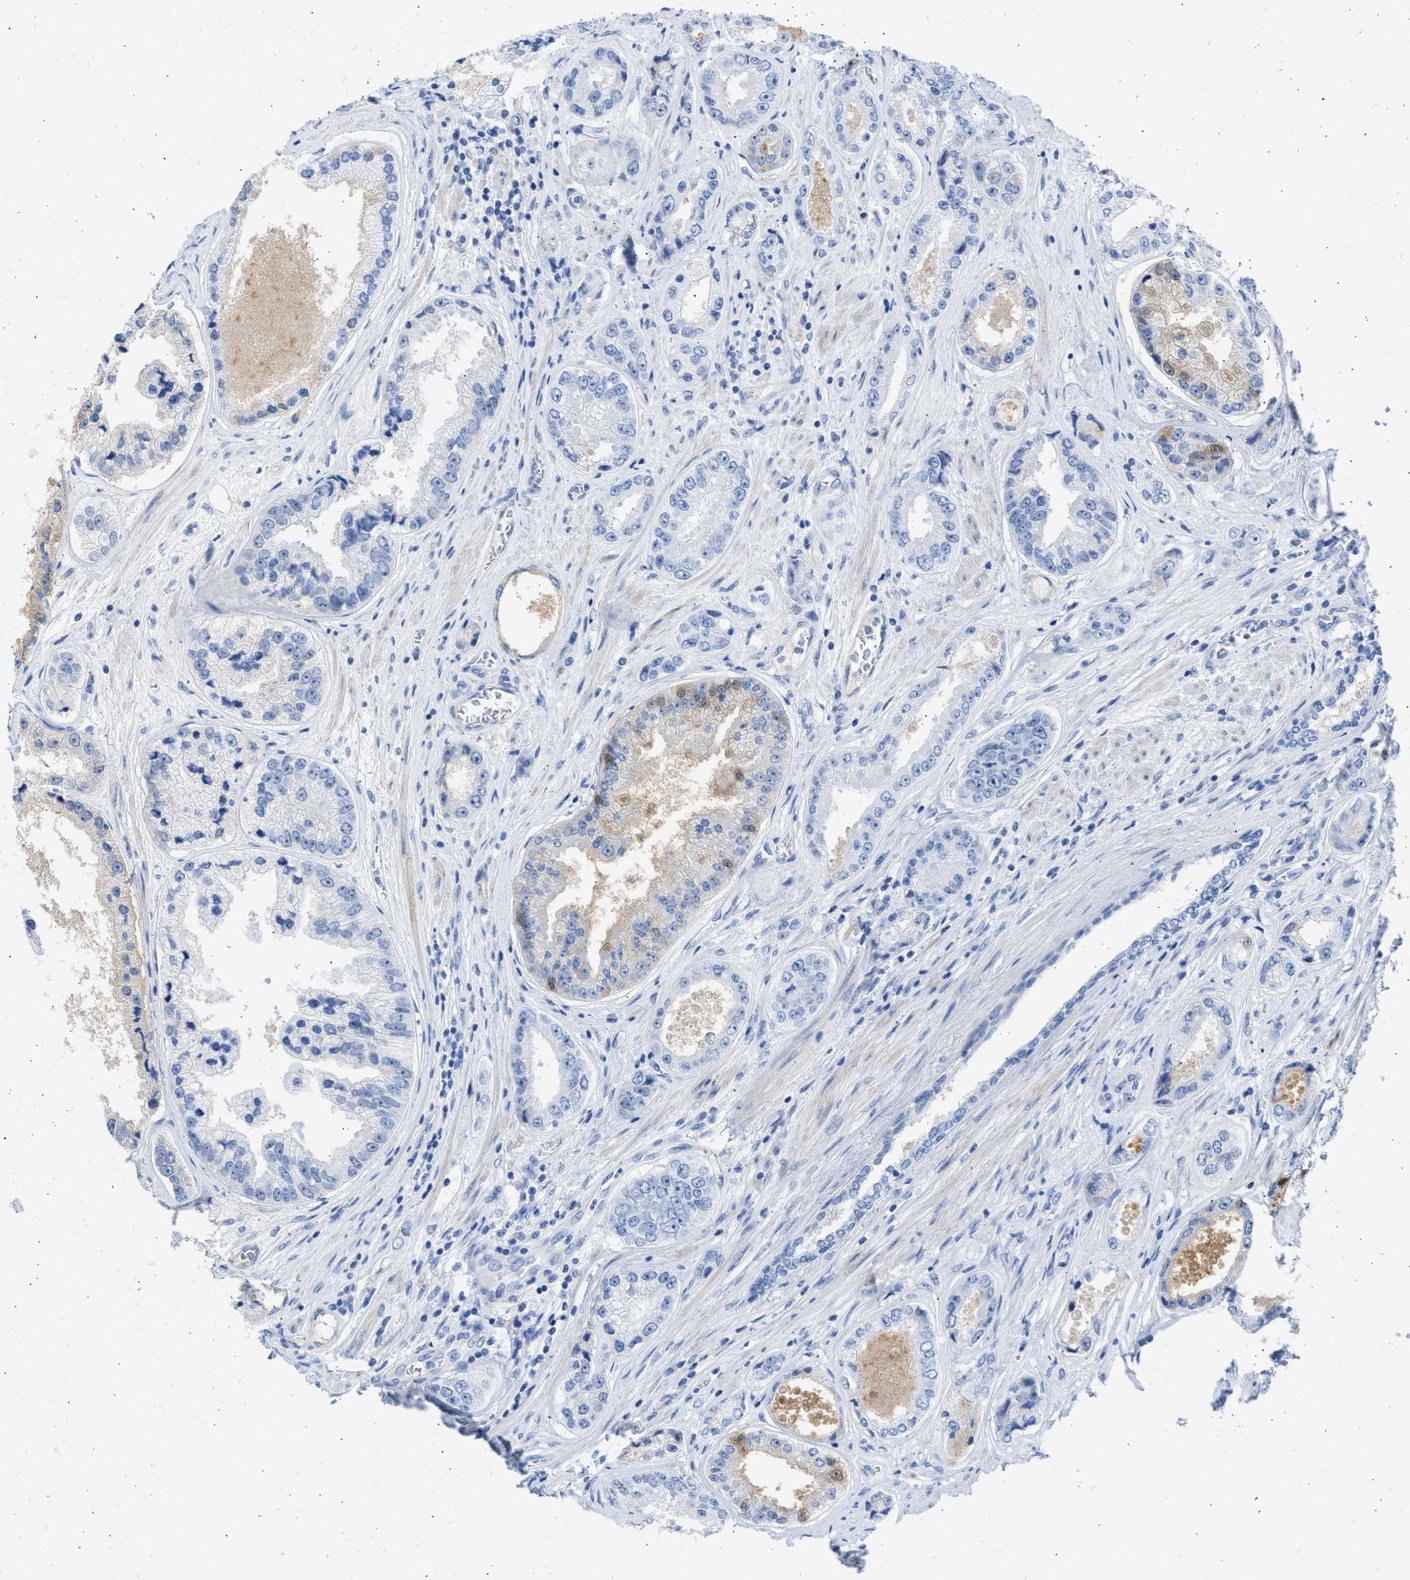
{"staining": {"intensity": "negative", "quantity": "none", "location": "none"}, "tissue": "prostate cancer", "cell_type": "Tumor cells", "image_type": "cancer", "snomed": [{"axis": "morphology", "description": "Adenocarcinoma, High grade"}, {"axis": "topography", "description": "Prostate"}], "caption": "A high-resolution image shows immunohistochemistry (IHC) staining of prostate cancer (high-grade adenocarcinoma), which demonstrates no significant staining in tumor cells.", "gene": "SPATA3", "patient": {"sex": "male", "age": 61}}